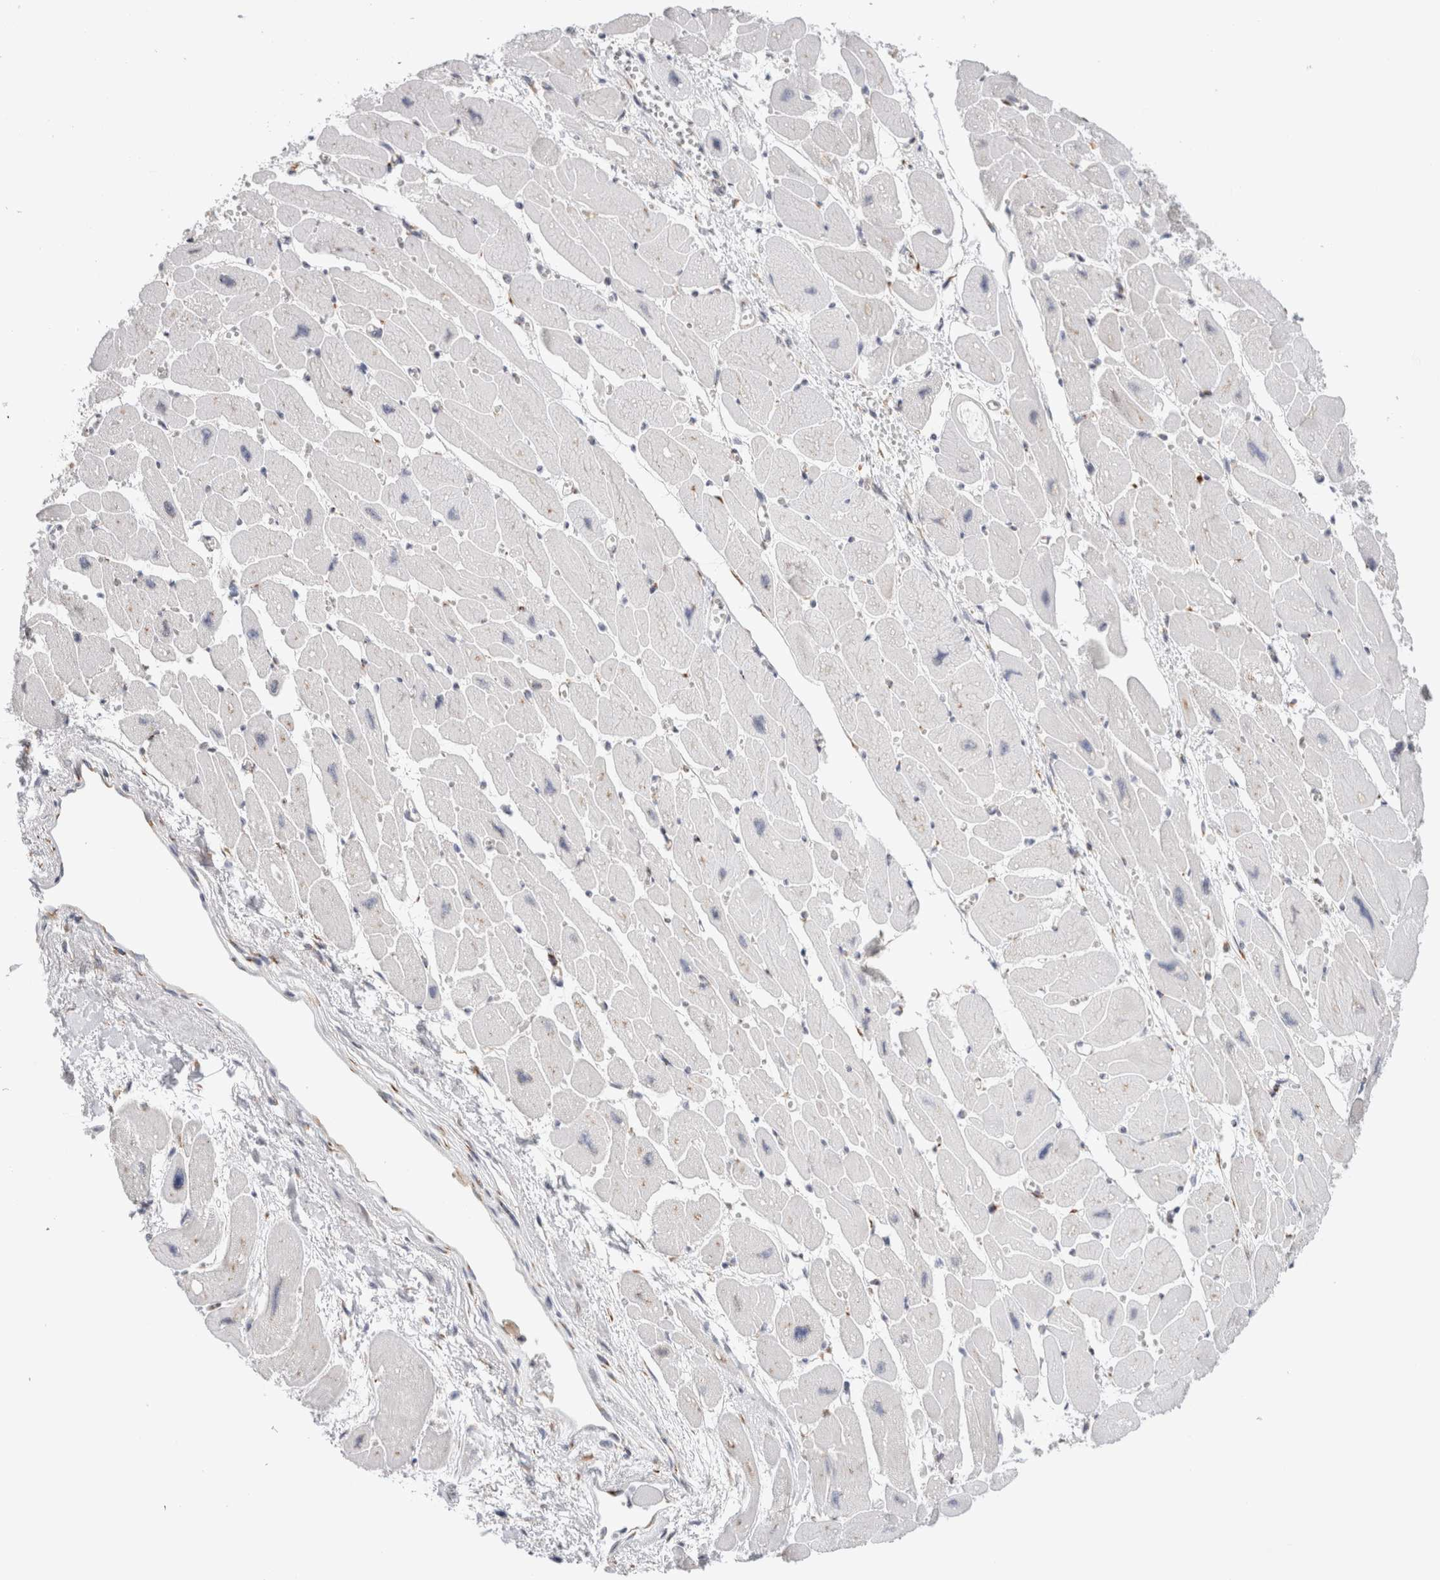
{"staining": {"intensity": "negative", "quantity": "none", "location": "none"}, "tissue": "heart muscle", "cell_type": "Cardiomyocytes", "image_type": "normal", "snomed": [{"axis": "morphology", "description": "Normal tissue, NOS"}, {"axis": "topography", "description": "Heart"}], "caption": "IHC micrograph of benign heart muscle: human heart muscle stained with DAB displays no significant protein positivity in cardiomyocytes.", "gene": "MCFD2", "patient": {"sex": "female", "age": 54}}